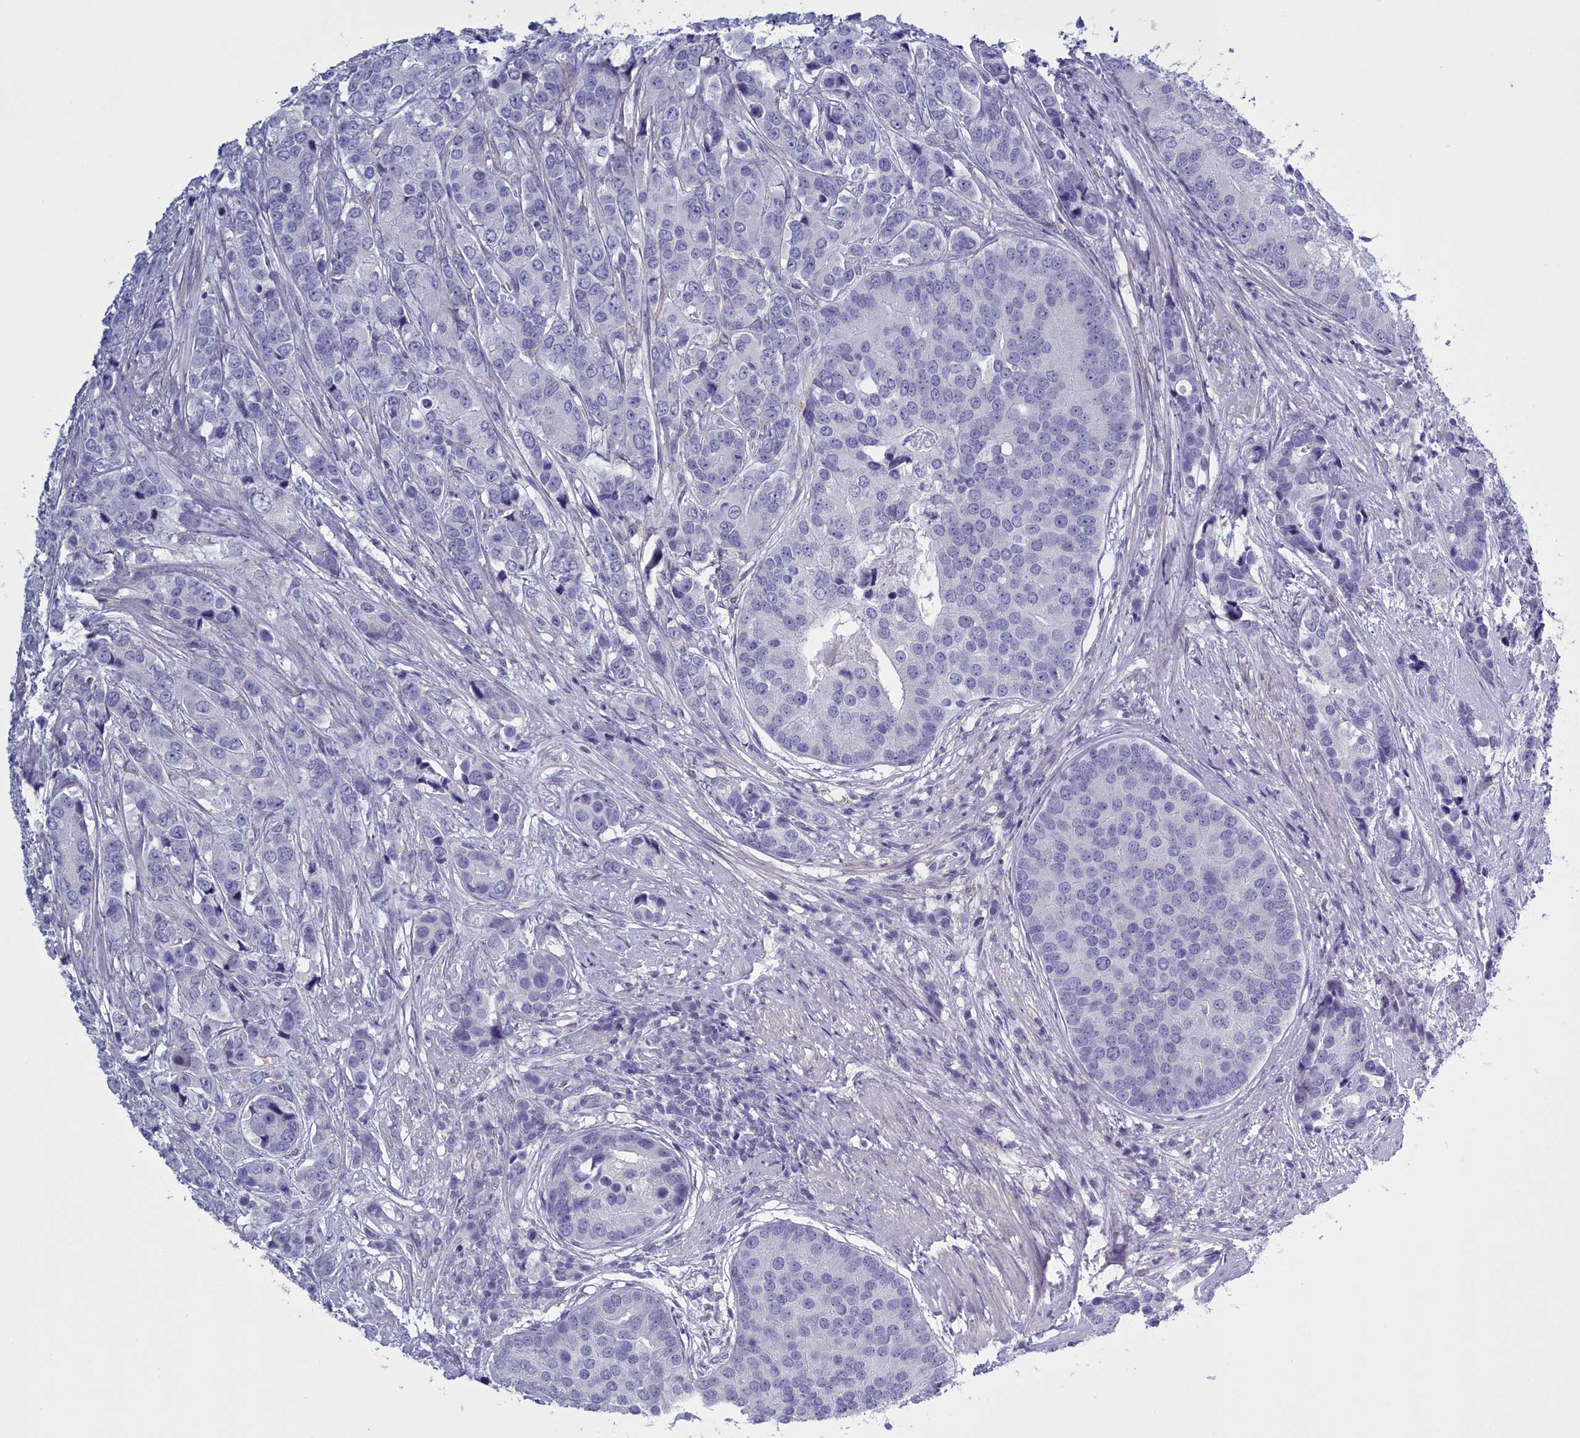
{"staining": {"intensity": "negative", "quantity": "none", "location": "none"}, "tissue": "prostate cancer", "cell_type": "Tumor cells", "image_type": "cancer", "snomed": [{"axis": "morphology", "description": "Adenocarcinoma, High grade"}, {"axis": "topography", "description": "Prostate"}], "caption": "DAB (3,3'-diaminobenzidine) immunohistochemical staining of human prostate adenocarcinoma (high-grade) shows no significant staining in tumor cells. (Stains: DAB immunohistochemistry with hematoxylin counter stain, Microscopy: brightfield microscopy at high magnification).", "gene": "MAP6", "patient": {"sex": "male", "age": 62}}